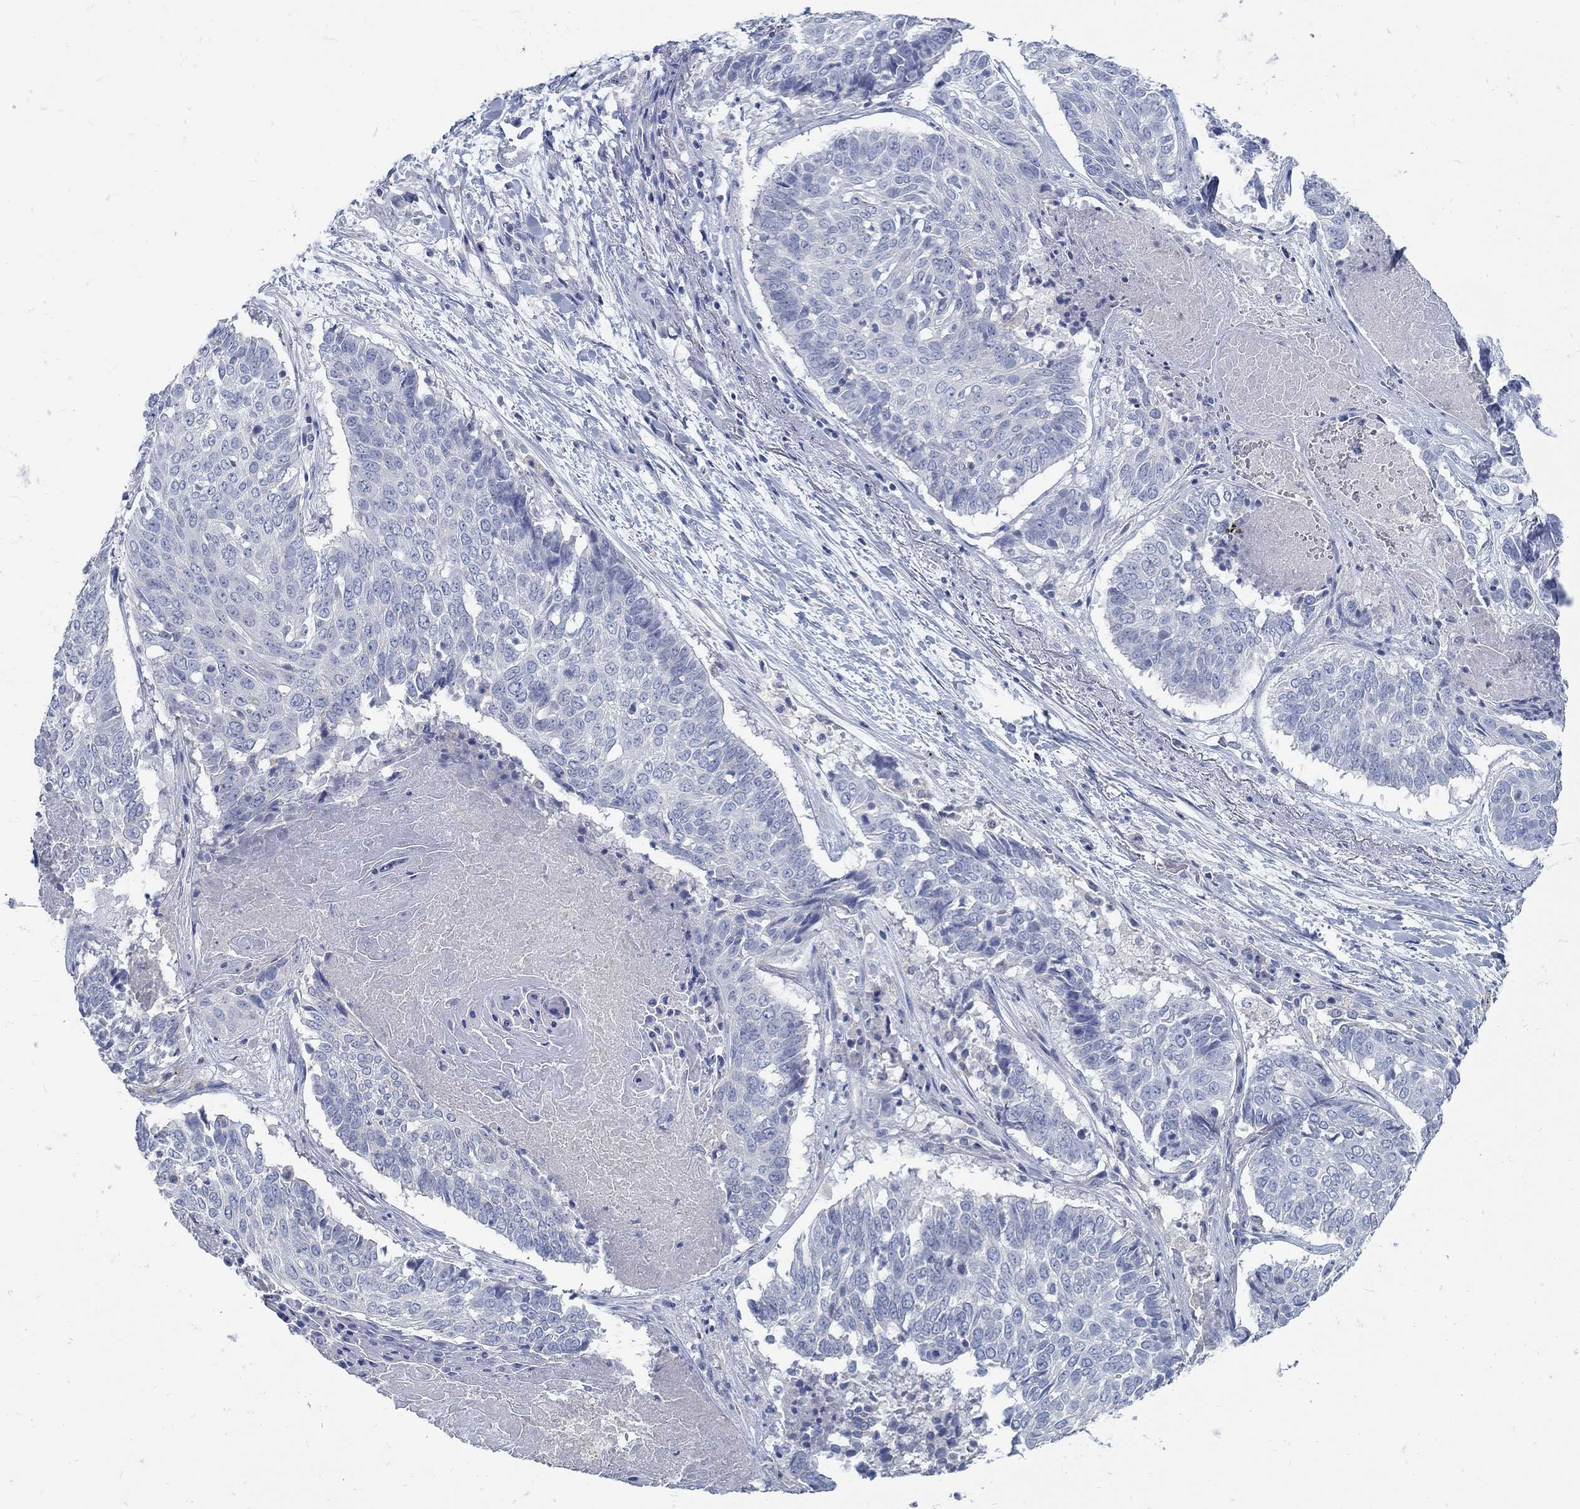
{"staining": {"intensity": "negative", "quantity": "none", "location": "none"}, "tissue": "lung cancer", "cell_type": "Tumor cells", "image_type": "cancer", "snomed": [{"axis": "morphology", "description": "Squamous cell carcinoma, NOS"}, {"axis": "topography", "description": "Lung"}], "caption": "Immunohistochemistry (IHC) micrograph of neoplastic tissue: squamous cell carcinoma (lung) stained with DAB shows no significant protein positivity in tumor cells.", "gene": "ZFAND4", "patient": {"sex": "male", "age": 64}}